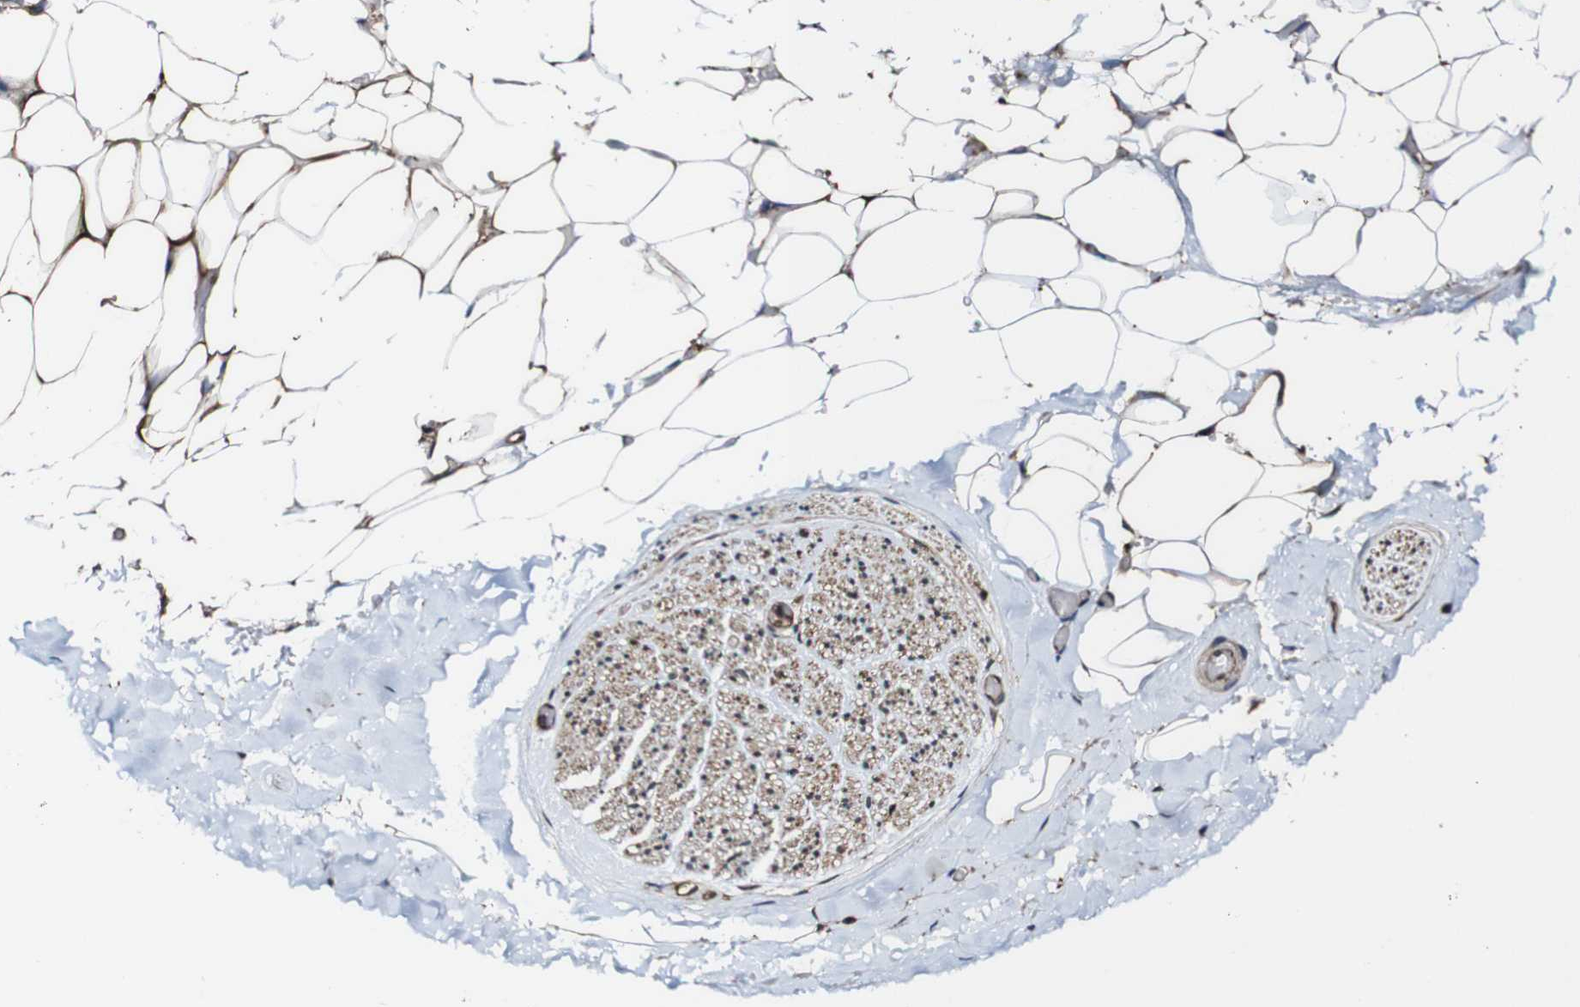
{"staining": {"intensity": "moderate", "quantity": ">75%", "location": "cytoplasmic/membranous"}, "tissue": "adipose tissue", "cell_type": "Adipocytes", "image_type": "normal", "snomed": [{"axis": "morphology", "description": "Normal tissue, NOS"}, {"axis": "topography", "description": "Peripheral nerve tissue"}], "caption": "Adipocytes reveal medium levels of moderate cytoplasmic/membranous positivity in approximately >75% of cells in benign human adipose tissue.", "gene": "PTPRR", "patient": {"sex": "male", "age": 70}}